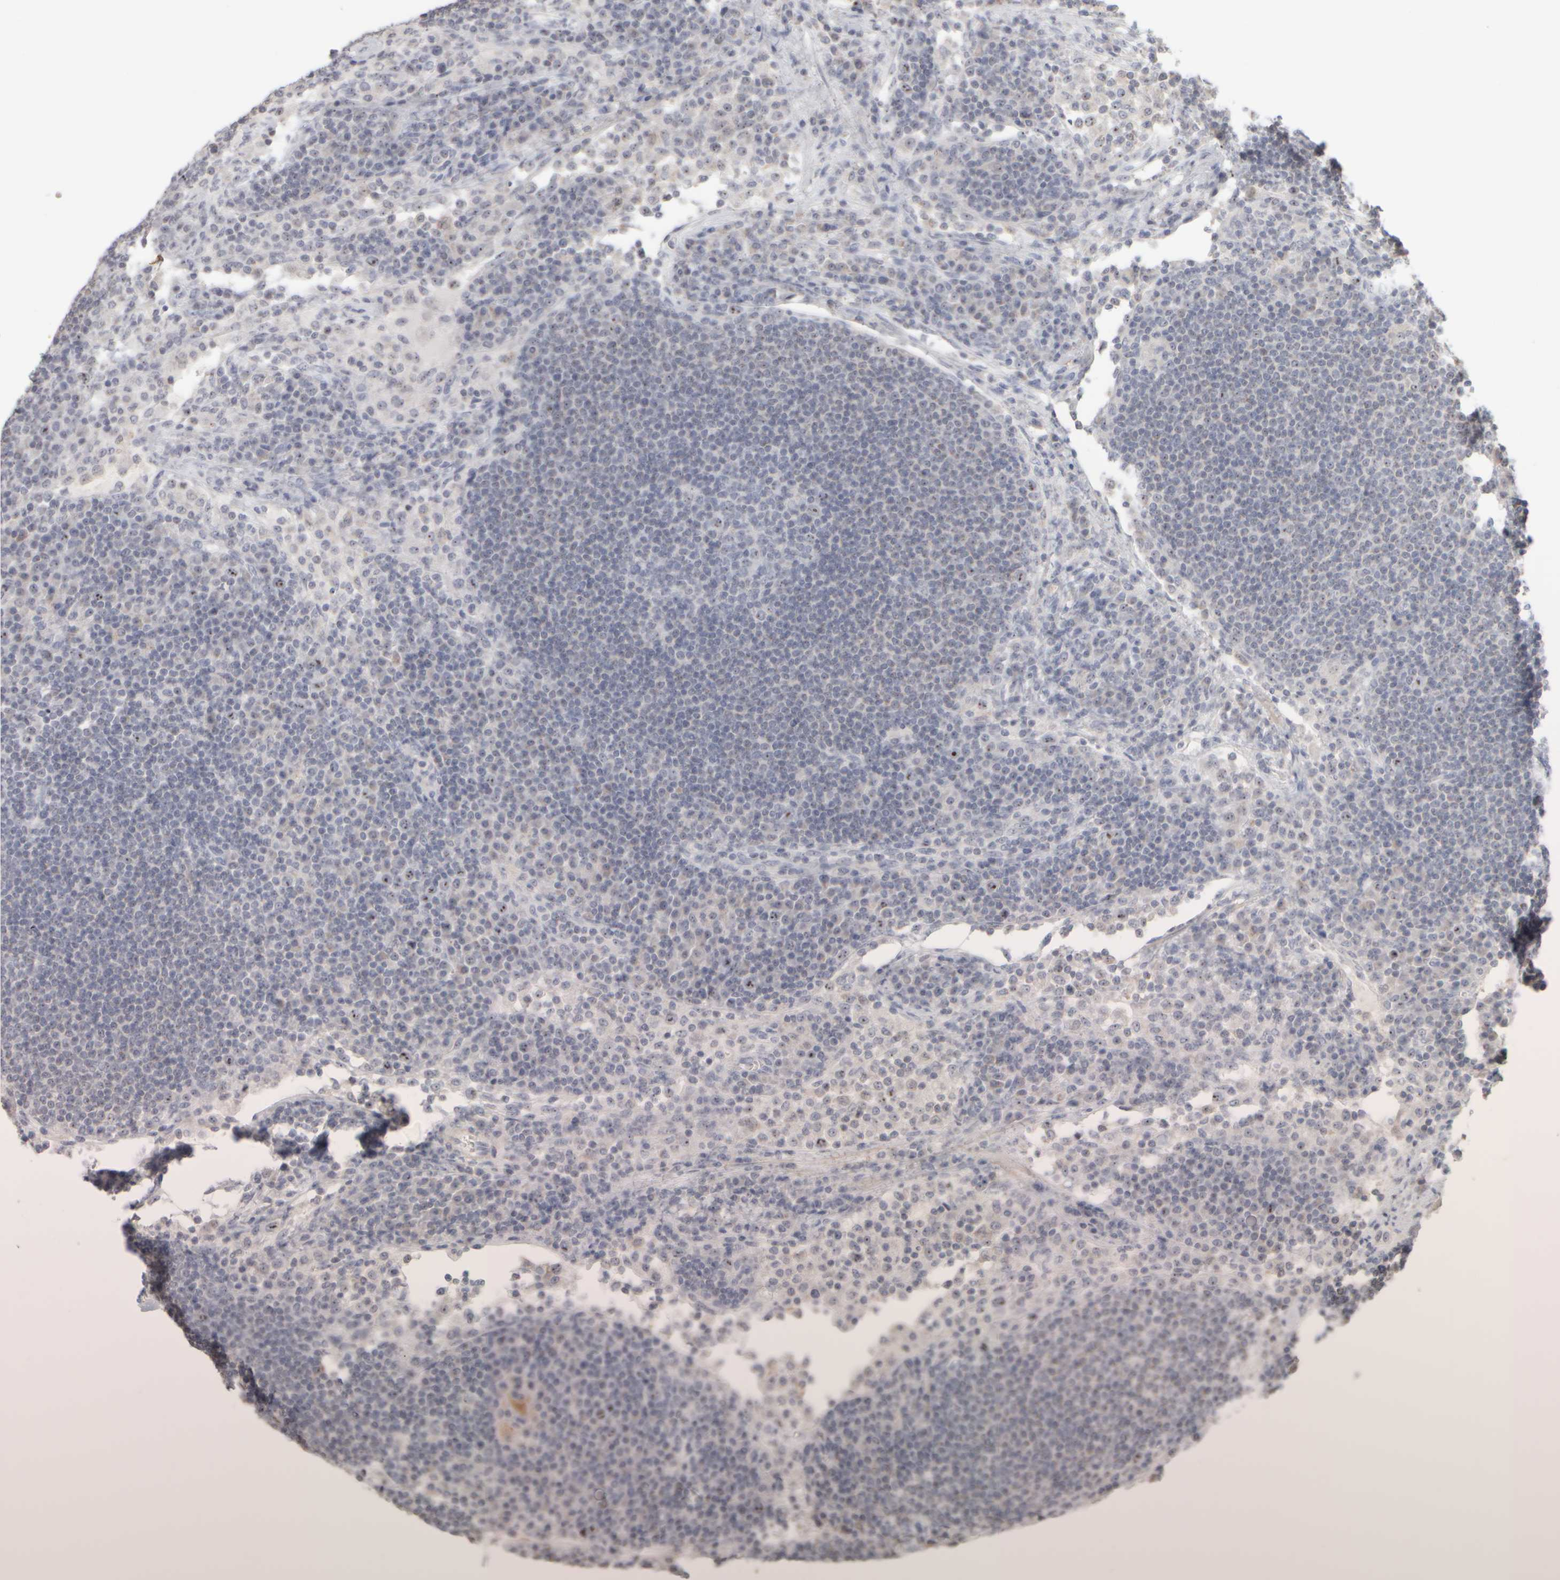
{"staining": {"intensity": "moderate", "quantity": "<25%", "location": "nuclear"}, "tissue": "lymph node", "cell_type": "Germinal center cells", "image_type": "normal", "snomed": [{"axis": "morphology", "description": "Normal tissue, NOS"}, {"axis": "topography", "description": "Lymph node"}], "caption": "Immunohistochemical staining of benign human lymph node shows moderate nuclear protein positivity in approximately <25% of germinal center cells. (DAB (3,3'-diaminobenzidine) IHC with brightfield microscopy, high magnification).", "gene": "DCXR", "patient": {"sex": "female", "age": 53}}